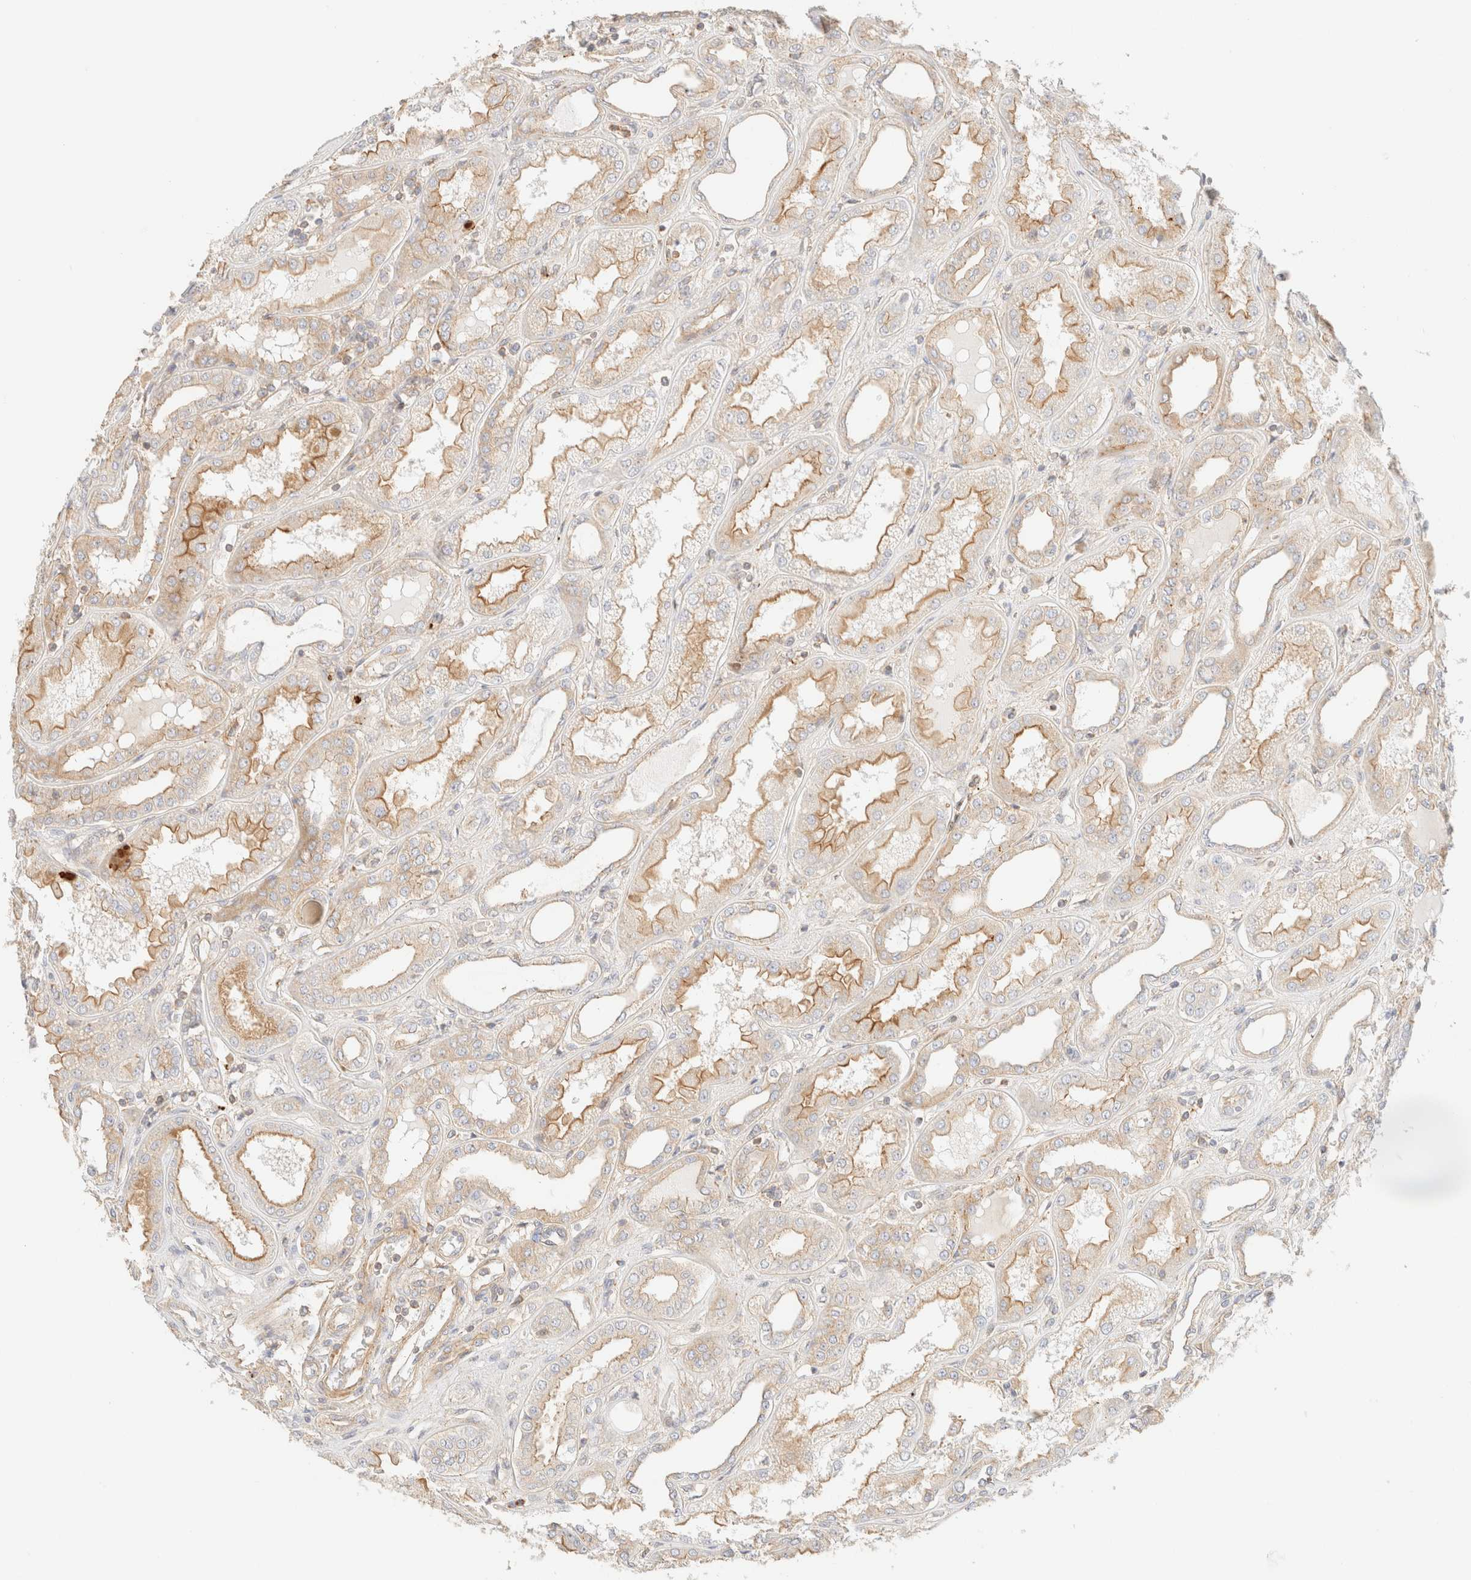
{"staining": {"intensity": "moderate", "quantity": ">75%", "location": "cytoplasmic/membranous"}, "tissue": "kidney", "cell_type": "Cells in glomeruli", "image_type": "normal", "snomed": [{"axis": "morphology", "description": "Normal tissue, NOS"}, {"axis": "topography", "description": "Kidney"}], "caption": "Immunohistochemistry (IHC) micrograph of unremarkable kidney: kidney stained using IHC shows medium levels of moderate protein expression localized specifically in the cytoplasmic/membranous of cells in glomeruli, appearing as a cytoplasmic/membranous brown color.", "gene": "MYO10", "patient": {"sex": "female", "age": 56}}